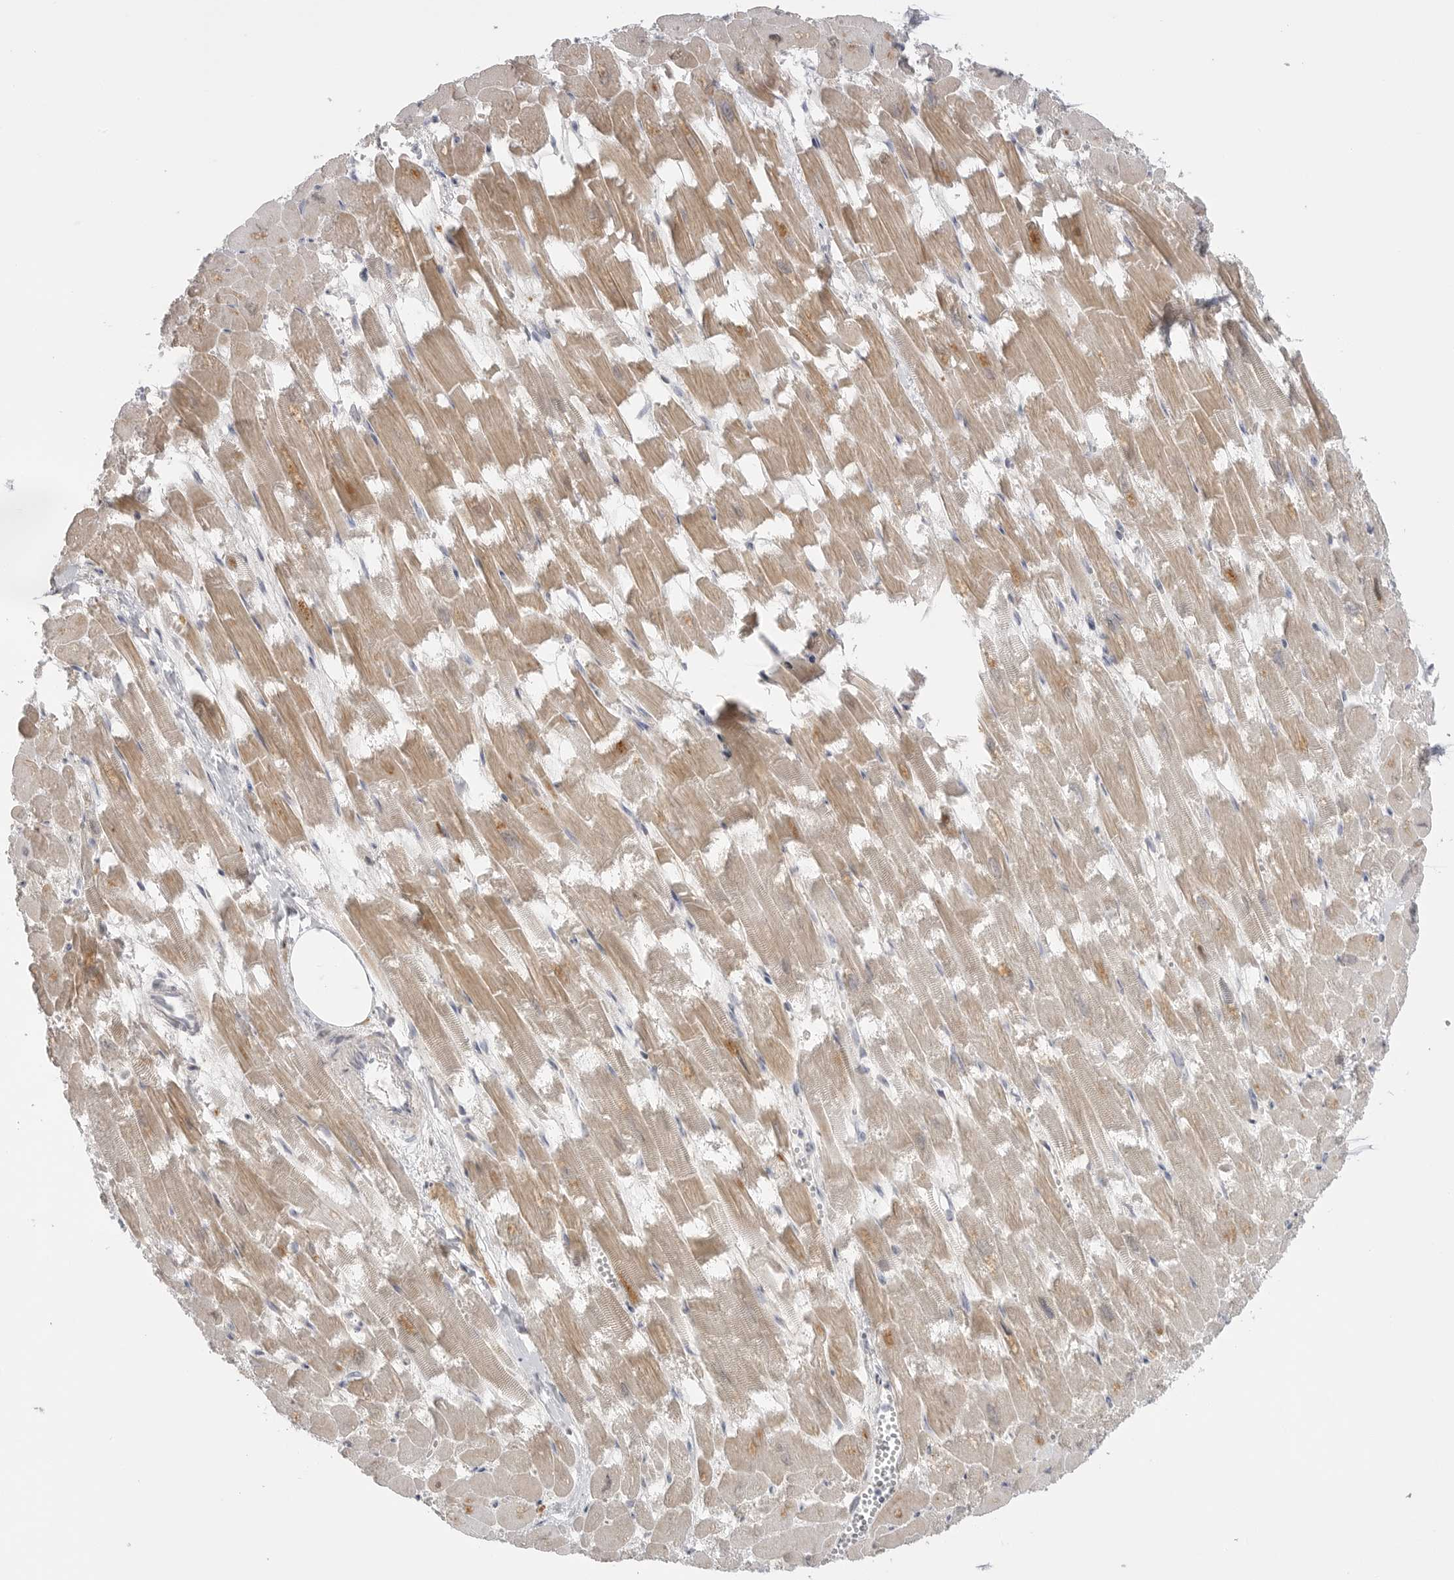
{"staining": {"intensity": "moderate", "quantity": ">75%", "location": "cytoplasmic/membranous"}, "tissue": "heart muscle", "cell_type": "Cardiomyocytes", "image_type": "normal", "snomed": [{"axis": "morphology", "description": "Normal tissue, NOS"}, {"axis": "topography", "description": "Heart"}], "caption": "Protein expression analysis of normal human heart muscle reveals moderate cytoplasmic/membranous expression in approximately >75% of cardiomyocytes.", "gene": "GGT6", "patient": {"sex": "male", "age": 54}}